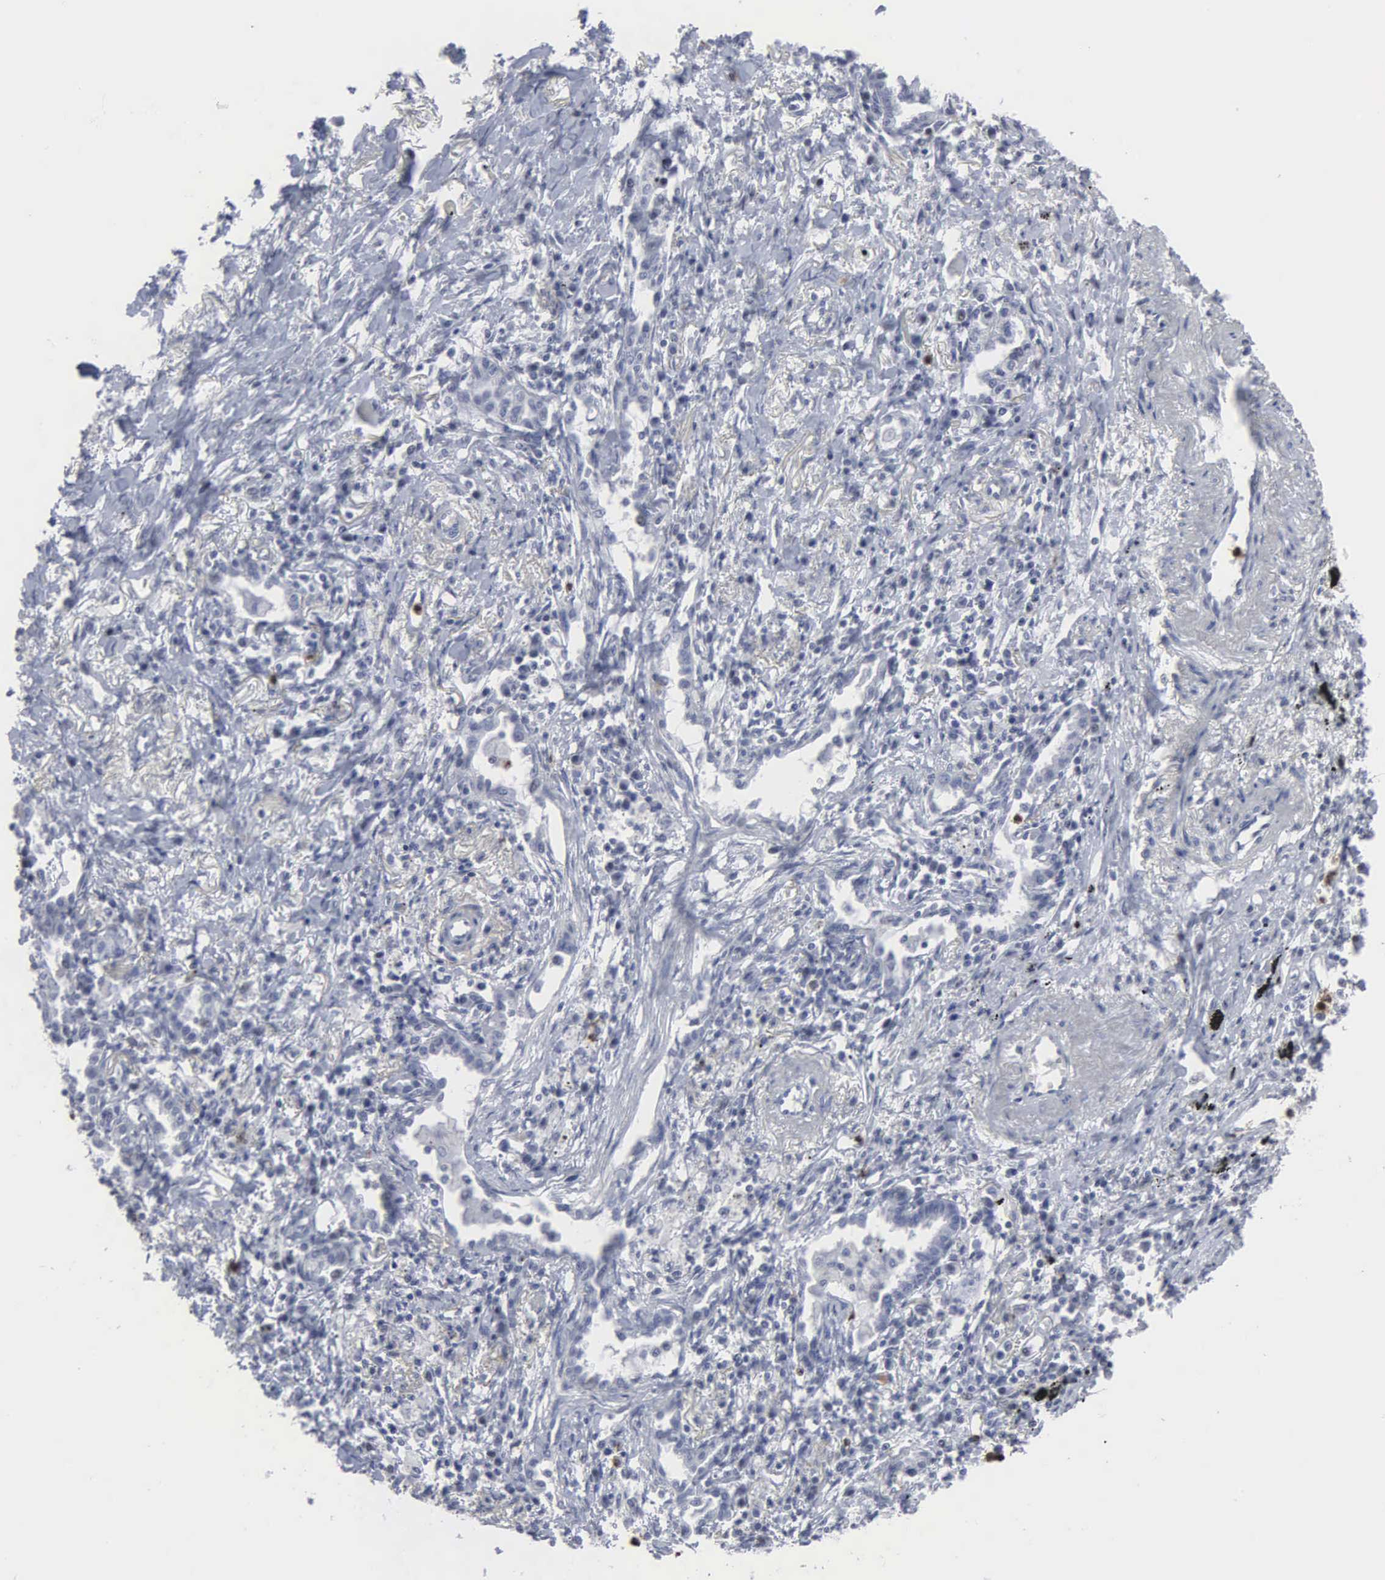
{"staining": {"intensity": "negative", "quantity": "none", "location": "none"}, "tissue": "lung cancer", "cell_type": "Tumor cells", "image_type": "cancer", "snomed": [{"axis": "morphology", "description": "Adenocarcinoma, NOS"}, {"axis": "topography", "description": "Lung"}], "caption": "The photomicrograph demonstrates no significant staining in tumor cells of lung cancer (adenocarcinoma). Nuclei are stained in blue.", "gene": "SPIN3", "patient": {"sex": "male", "age": 60}}